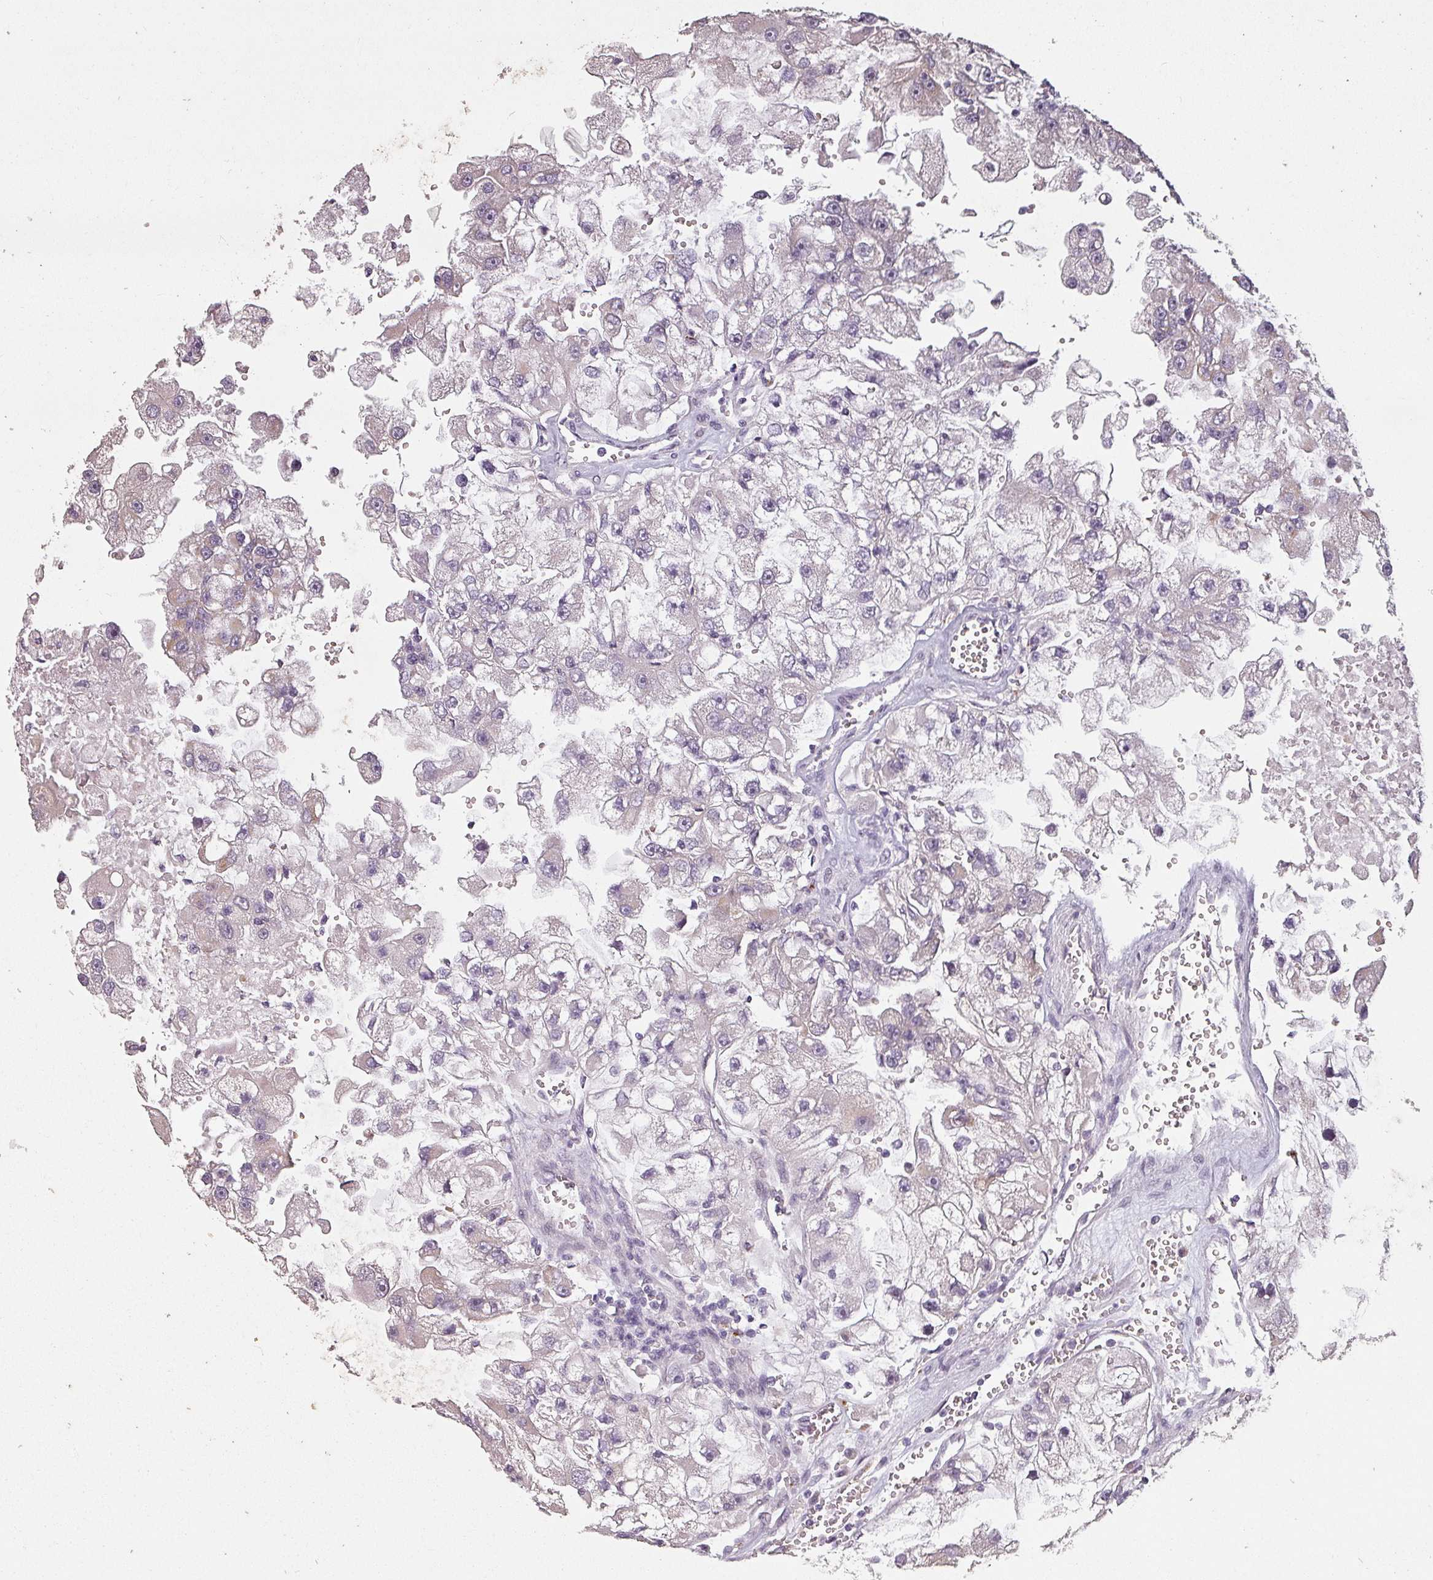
{"staining": {"intensity": "negative", "quantity": "none", "location": "none"}, "tissue": "renal cancer", "cell_type": "Tumor cells", "image_type": "cancer", "snomed": [{"axis": "morphology", "description": "Adenocarcinoma, NOS"}, {"axis": "topography", "description": "Kidney"}], "caption": "This micrograph is of renal adenocarcinoma stained with IHC to label a protein in brown with the nuclei are counter-stained blue. There is no staining in tumor cells. (IHC, brightfield microscopy, high magnification).", "gene": "LYPLA1", "patient": {"sex": "male", "age": 63}}